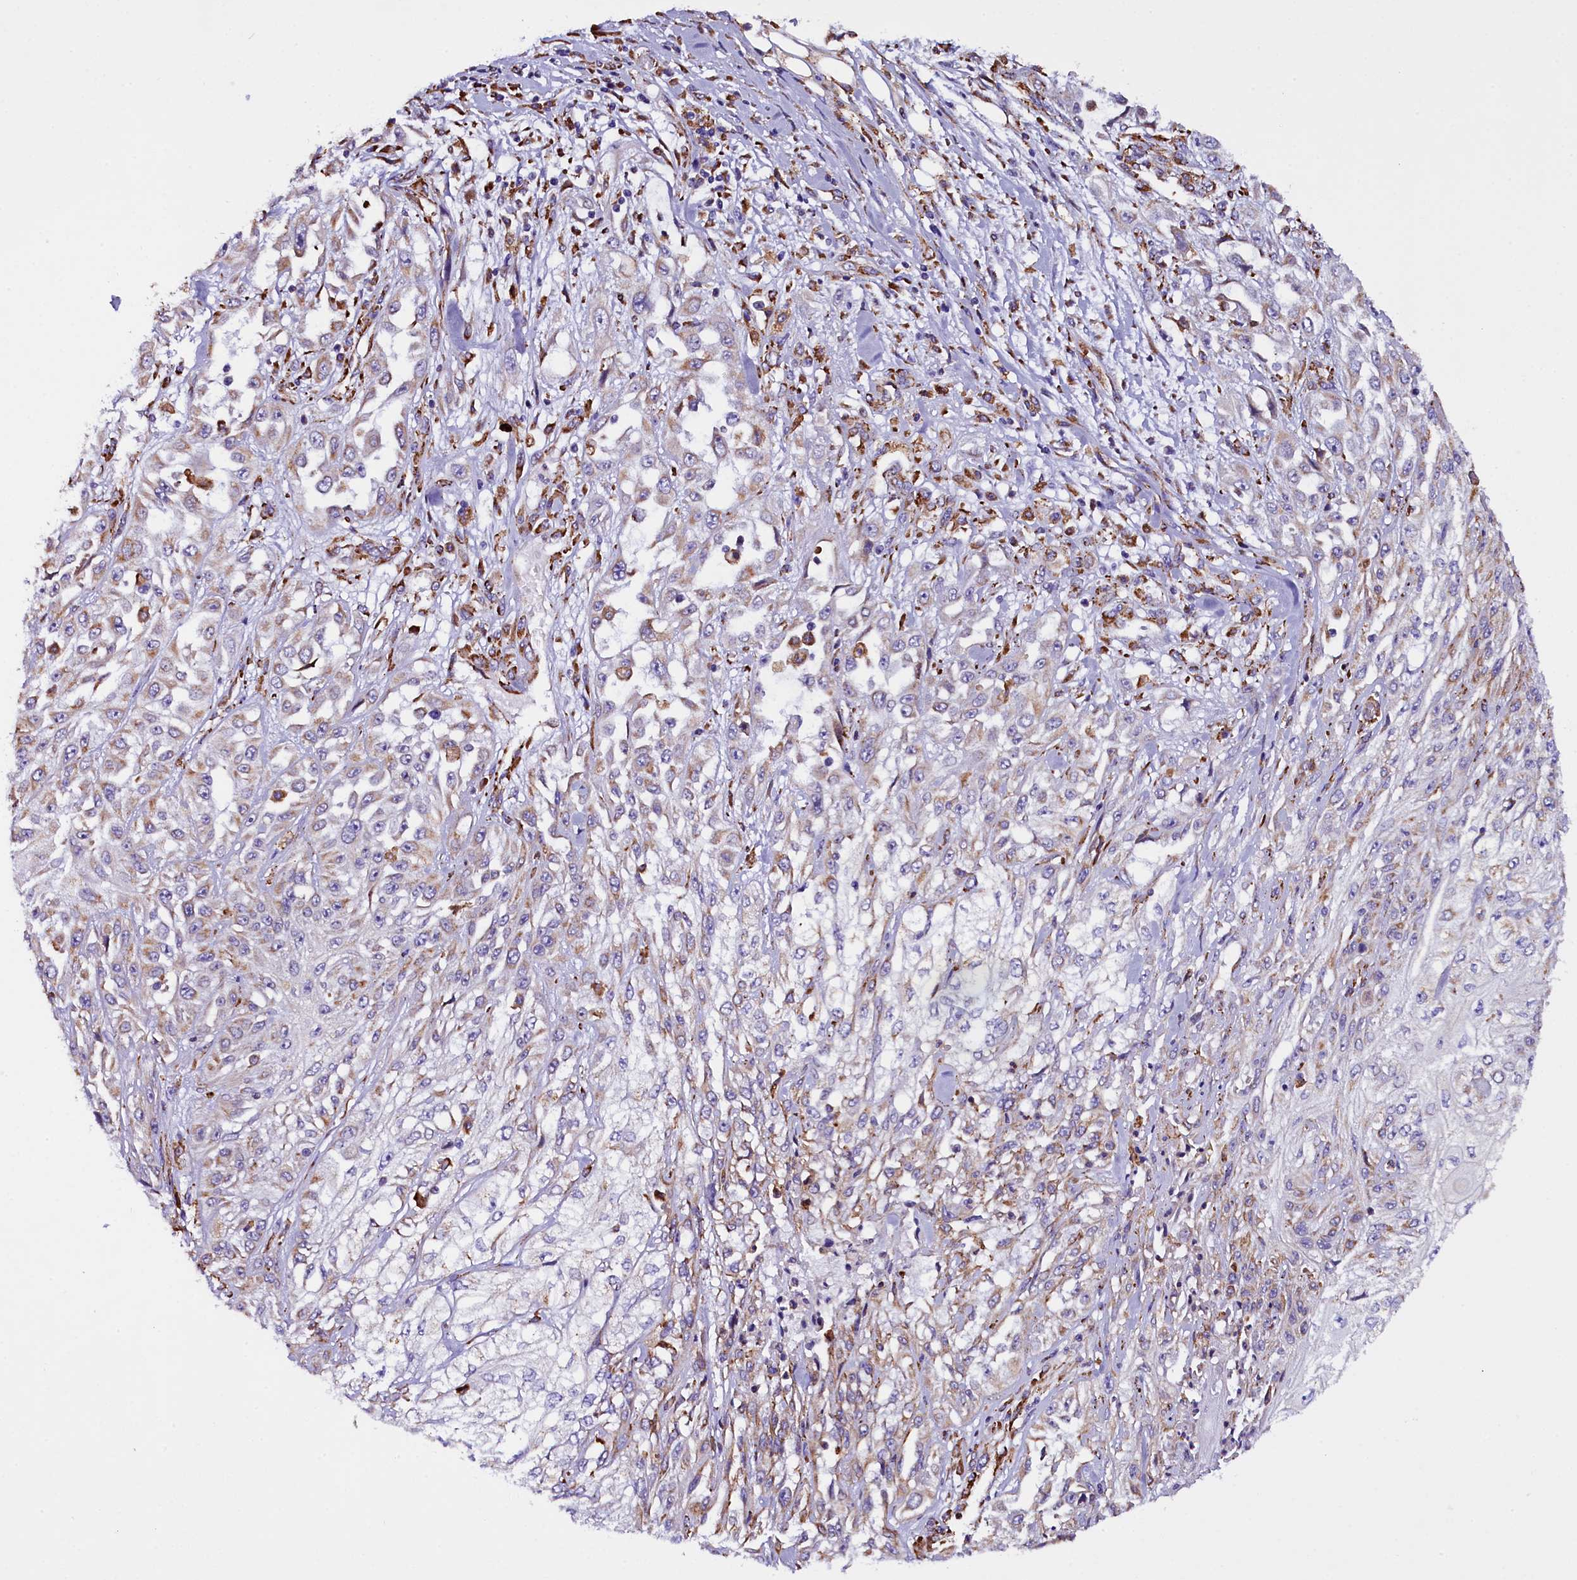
{"staining": {"intensity": "weak", "quantity": "25%-75%", "location": "cytoplasmic/membranous"}, "tissue": "skin cancer", "cell_type": "Tumor cells", "image_type": "cancer", "snomed": [{"axis": "morphology", "description": "Squamous cell carcinoma, NOS"}, {"axis": "morphology", "description": "Squamous cell carcinoma, metastatic, NOS"}, {"axis": "topography", "description": "Skin"}, {"axis": "topography", "description": "Lymph node"}], "caption": "Brown immunohistochemical staining in human skin squamous cell carcinoma demonstrates weak cytoplasmic/membranous expression in approximately 25%-75% of tumor cells.", "gene": "CAPS2", "patient": {"sex": "male", "age": 75}}